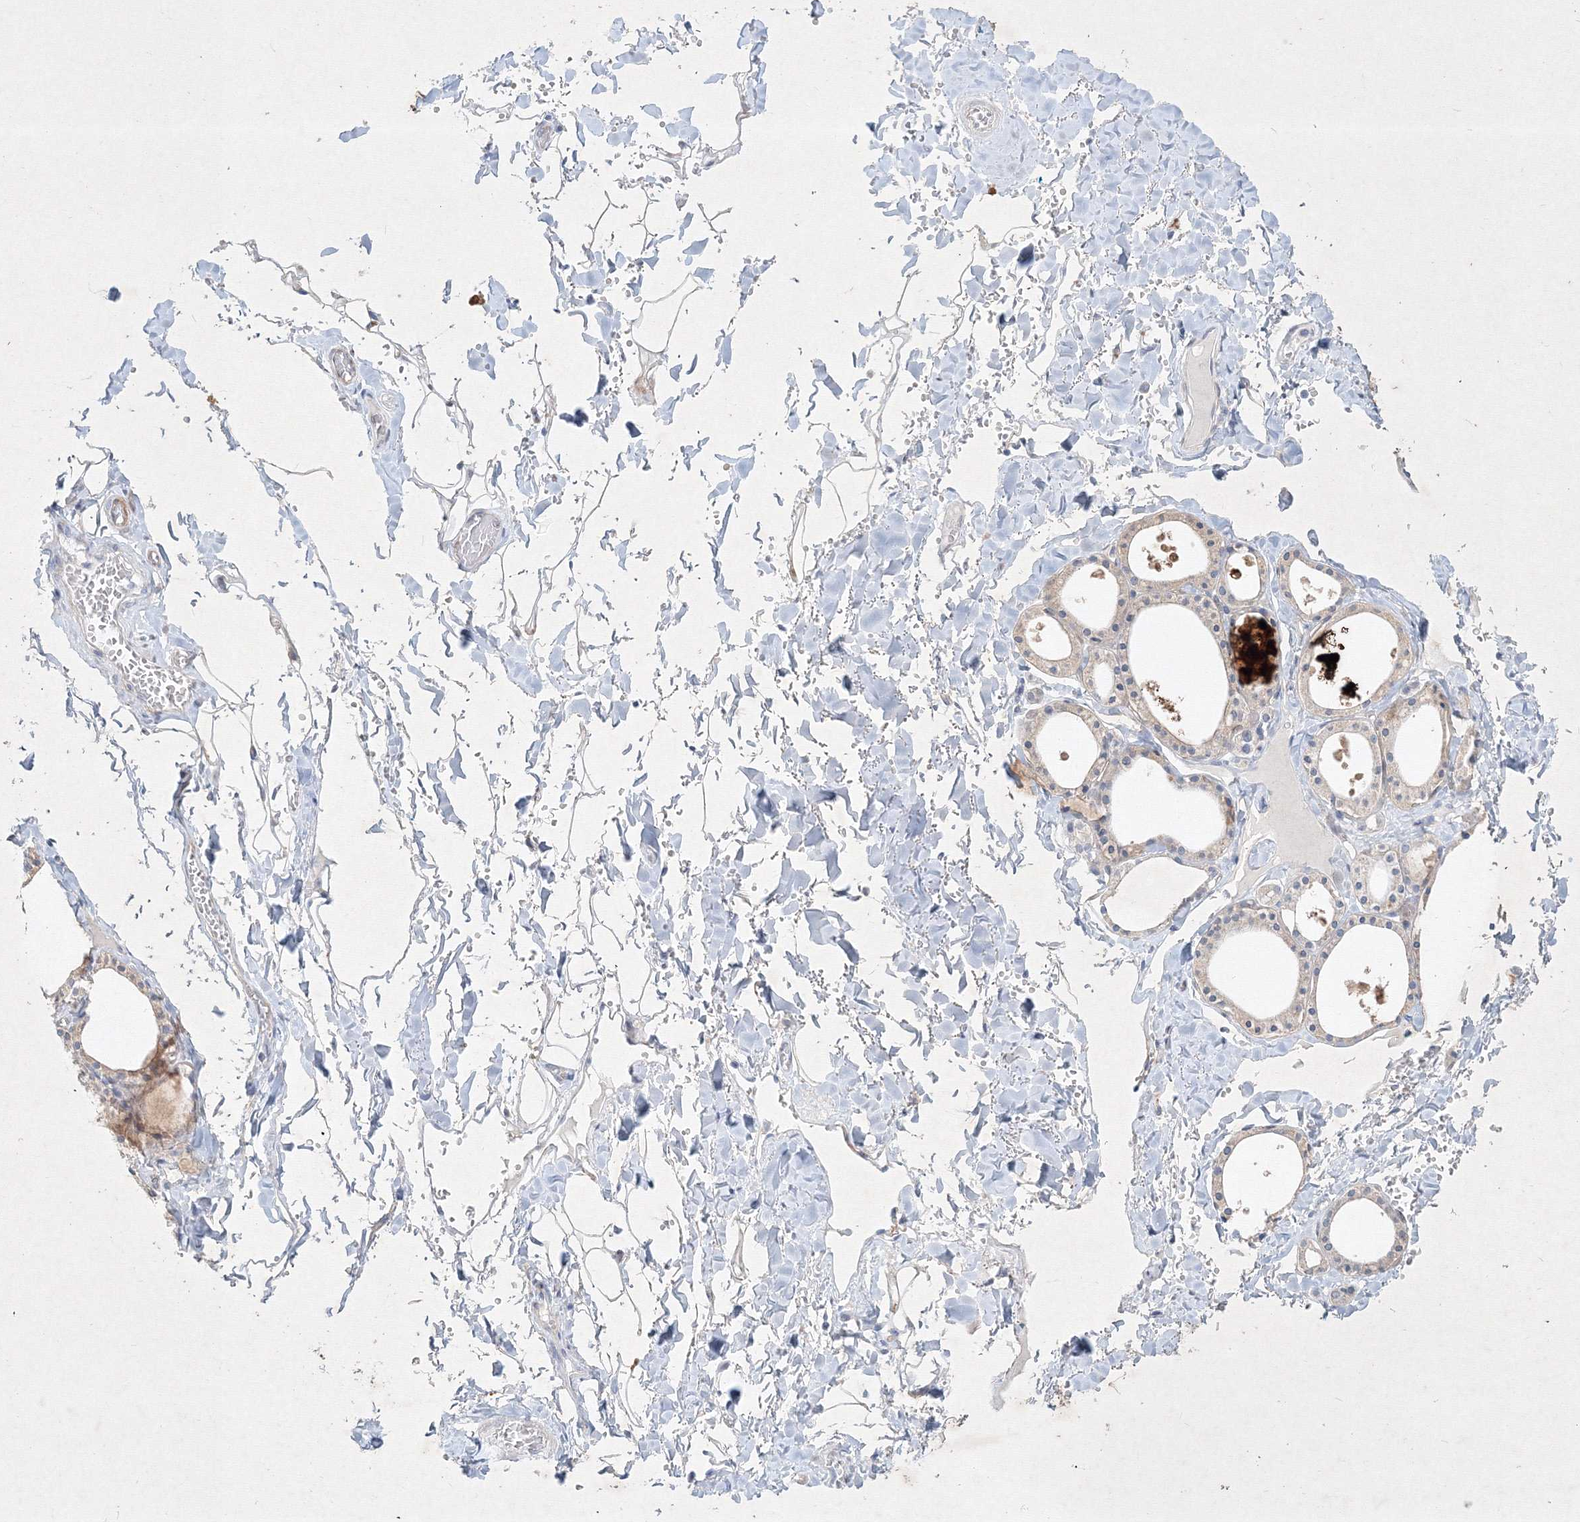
{"staining": {"intensity": "weak", "quantity": "25%-75%", "location": "cytoplasmic/membranous"}, "tissue": "thyroid gland", "cell_type": "Glandular cells", "image_type": "normal", "snomed": [{"axis": "morphology", "description": "Normal tissue, NOS"}, {"axis": "topography", "description": "Thyroid gland"}], "caption": "High-power microscopy captured an IHC photomicrograph of benign thyroid gland, revealing weak cytoplasmic/membranous positivity in about 25%-75% of glandular cells.", "gene": "CXXC4", "patient": {"sex": "male", "age": 56}}